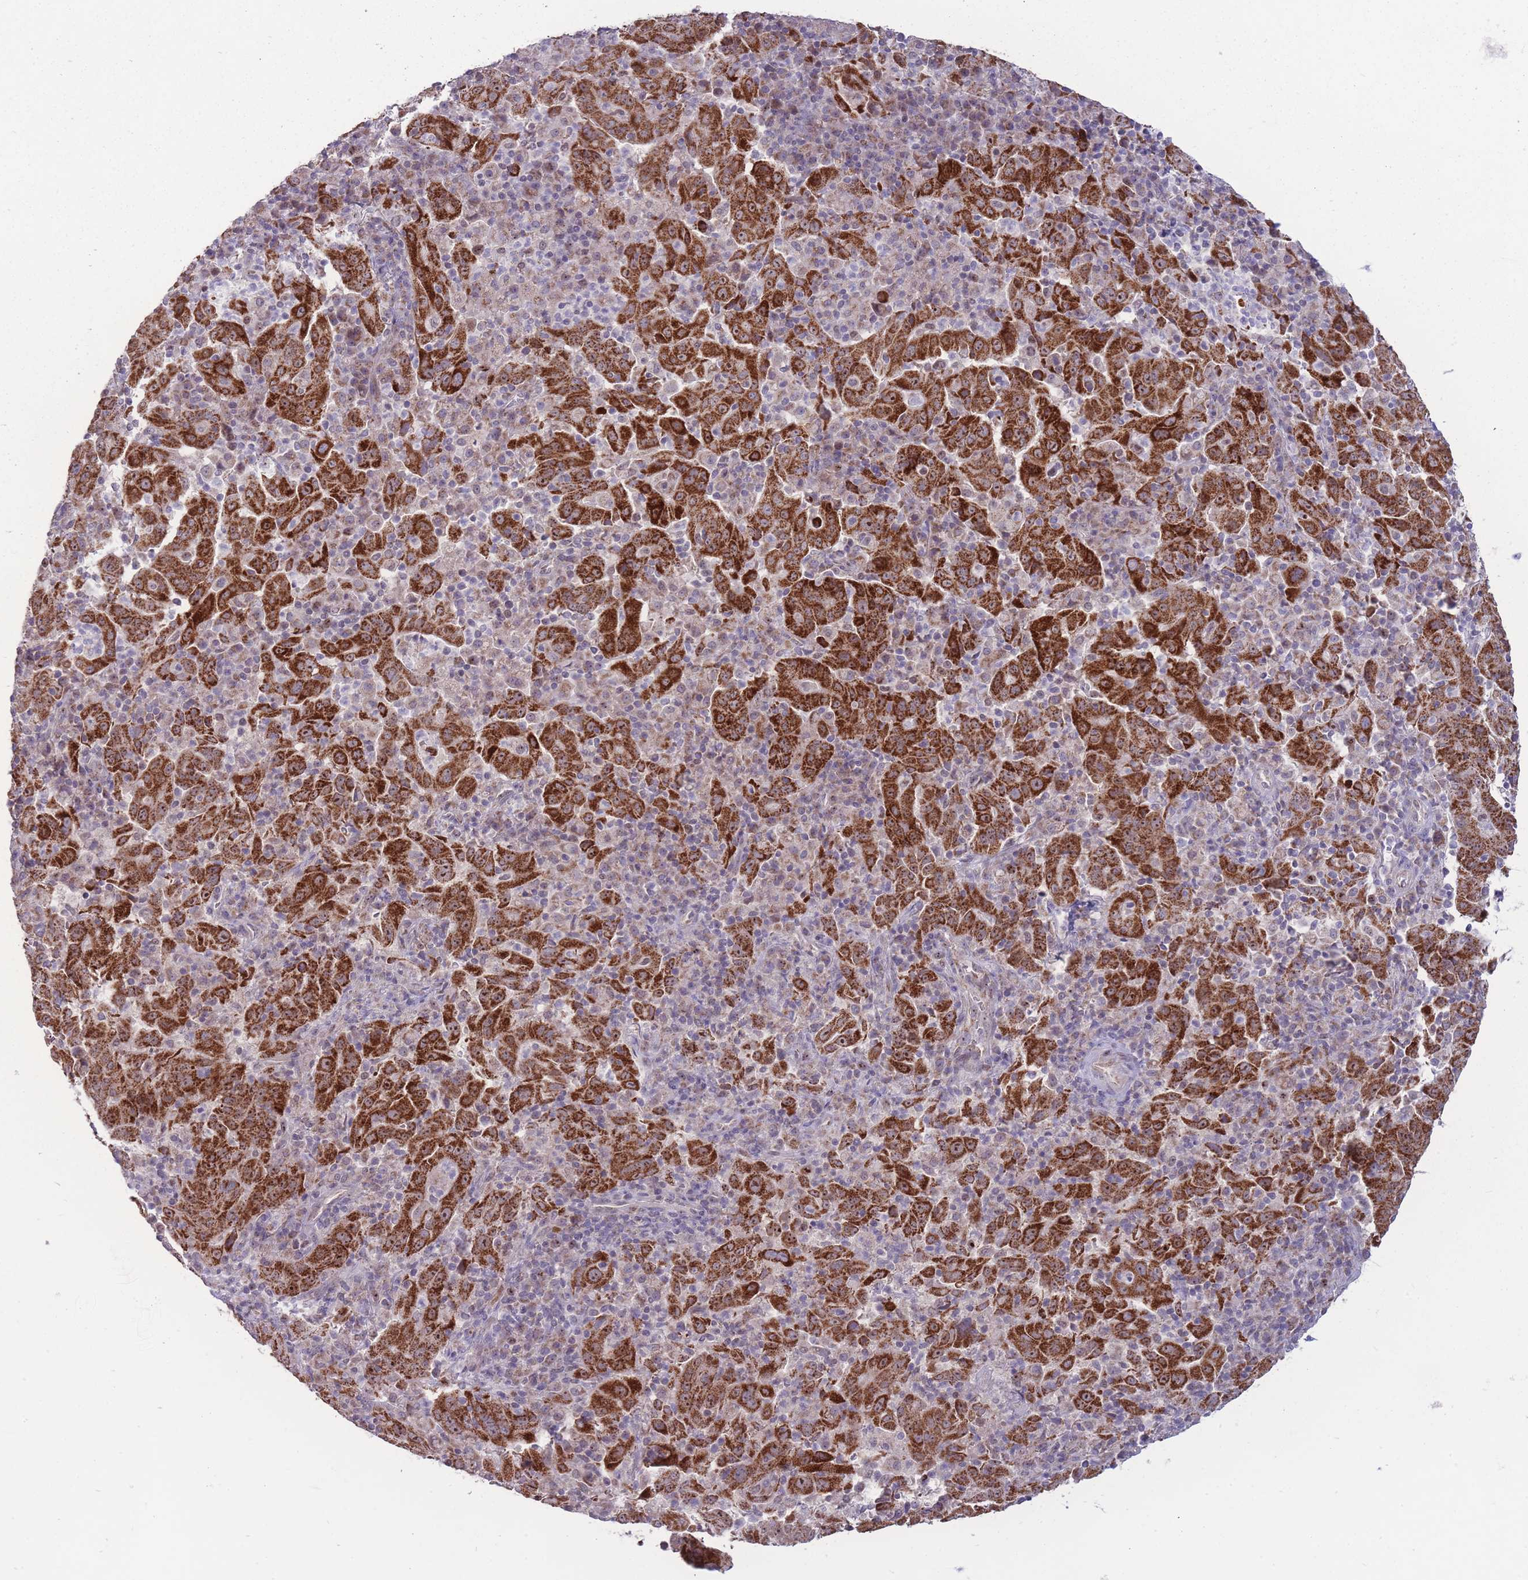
{"staining": {"intensity": "strong", "quantity": ">75%", "location": "cytoplasmic/membranous,nuclear"}, "tissue": "pancreatic cancer", "cell_type": "Tumor cells", "image_type": "cancer", "snomed": [{"axis": "morphology", "description": "Adenocarcinoma, NOS"}, {"axis": "topography", "description": "Pancreas"}], "caption": "Adenocarcinoma (pancreatic) was stained to show a protein in brown. There is high levels of strong cytoplasmic/membranous and nuclear expression in about >75% of tumor cells. The staining was performed using DAB (3,3'-diaminobenzidine), with brown indicating positive protein expression. Nuclei are stained blue with hematoxylin.", "gene": "MCIDAS", "patient": {"sex": "male", "age": 63}}